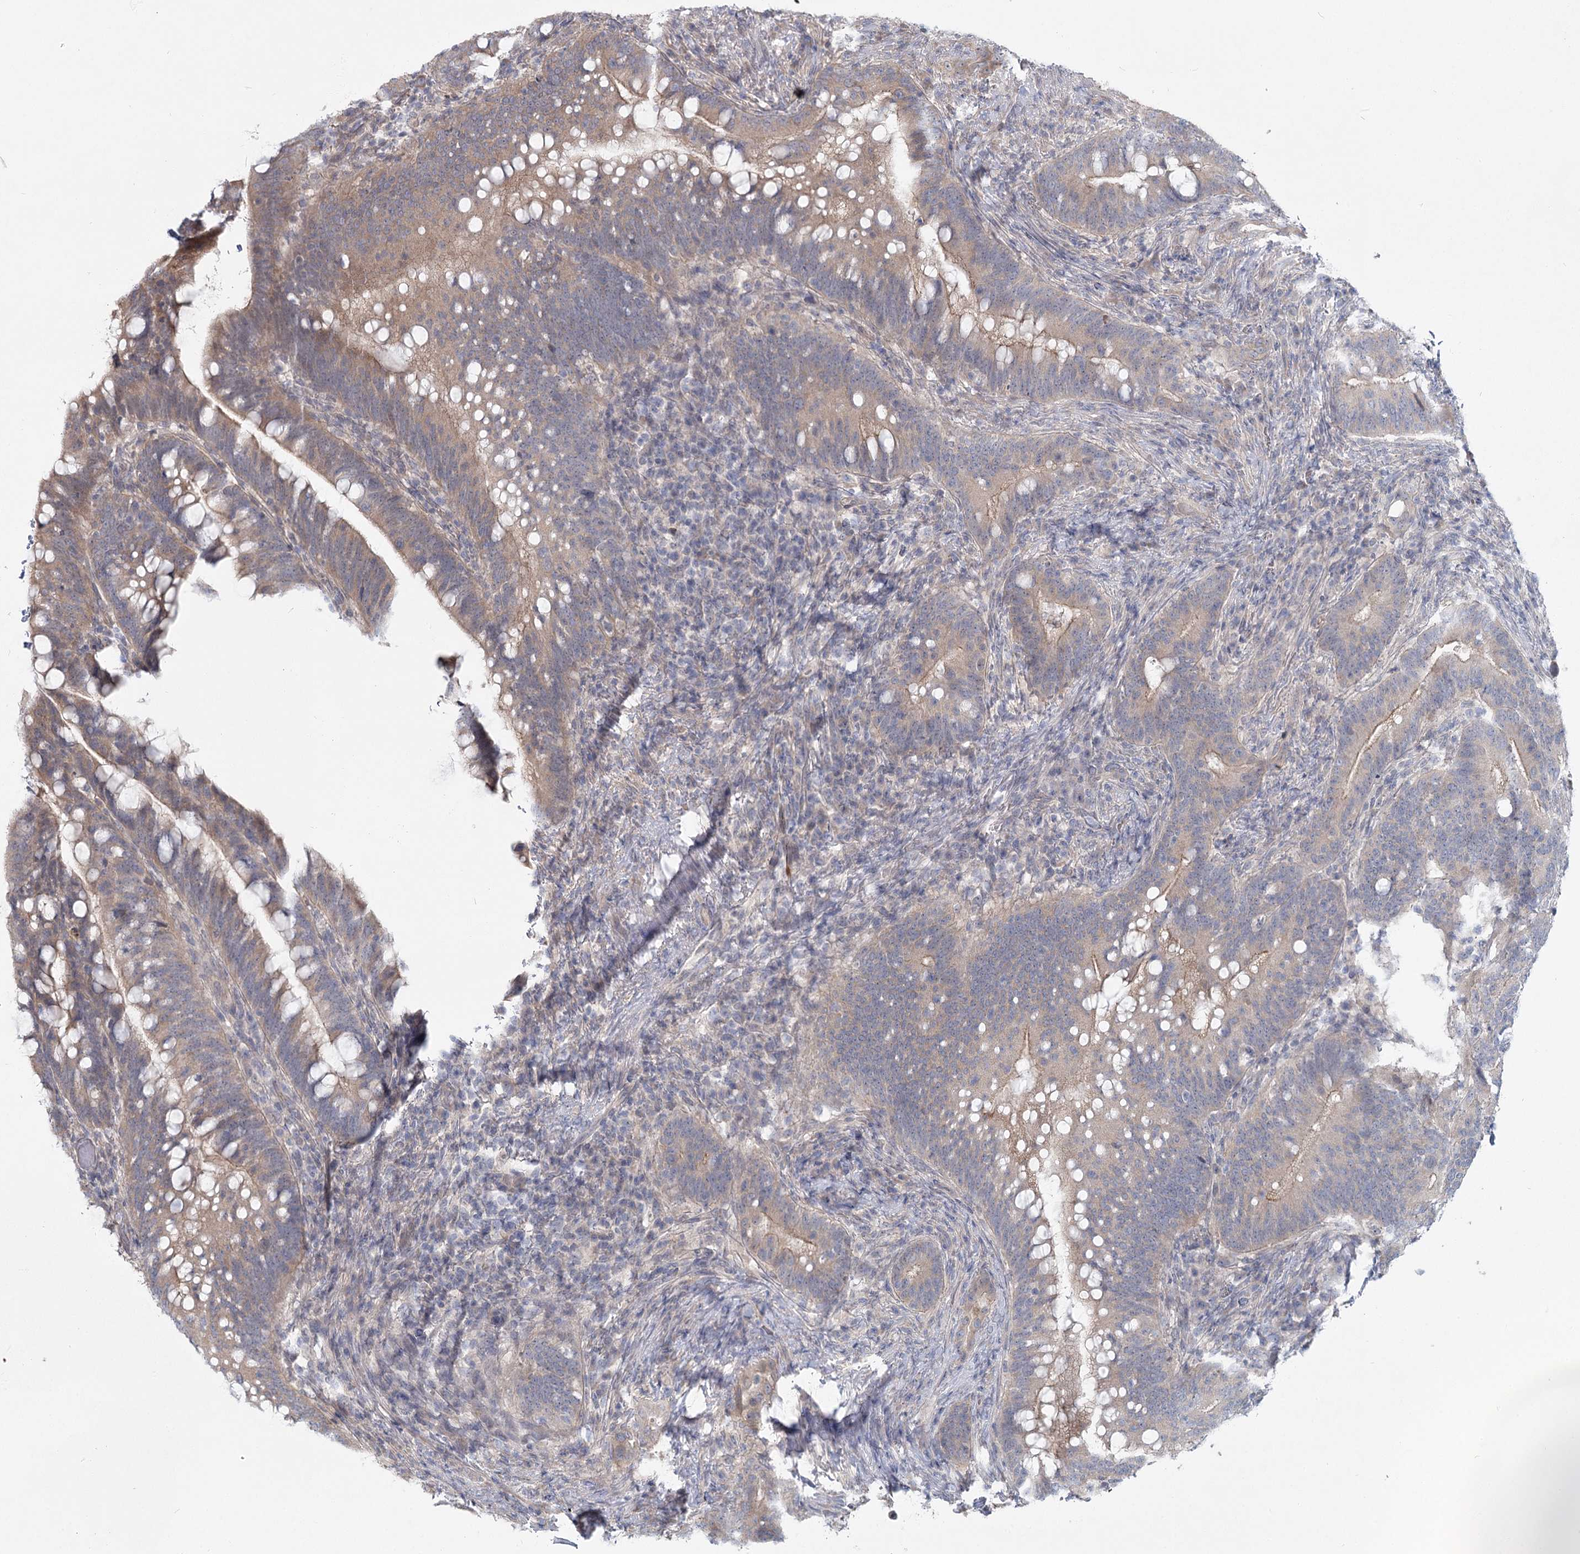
{"staining": {"intensity": "weak", "quantity": "25%-75%", "location": "cytoplasmic/membranous"}, "tissue": "colorectal cancer", "cell_type": "Tumor cells", "image_type": "cancer", "snomed": [{"axis": "morphology", "description": "Adenocarcinoma, NOS"}, {"axis": "topography", "description": "Colon"}], "caption": "An image of human colorectal cancer stained for a protein displays weak cytoplasmic/membranous brown staining in tumor cells.", "gene": "SPINK13", "patient": {"sex": "female", "age": 66}}